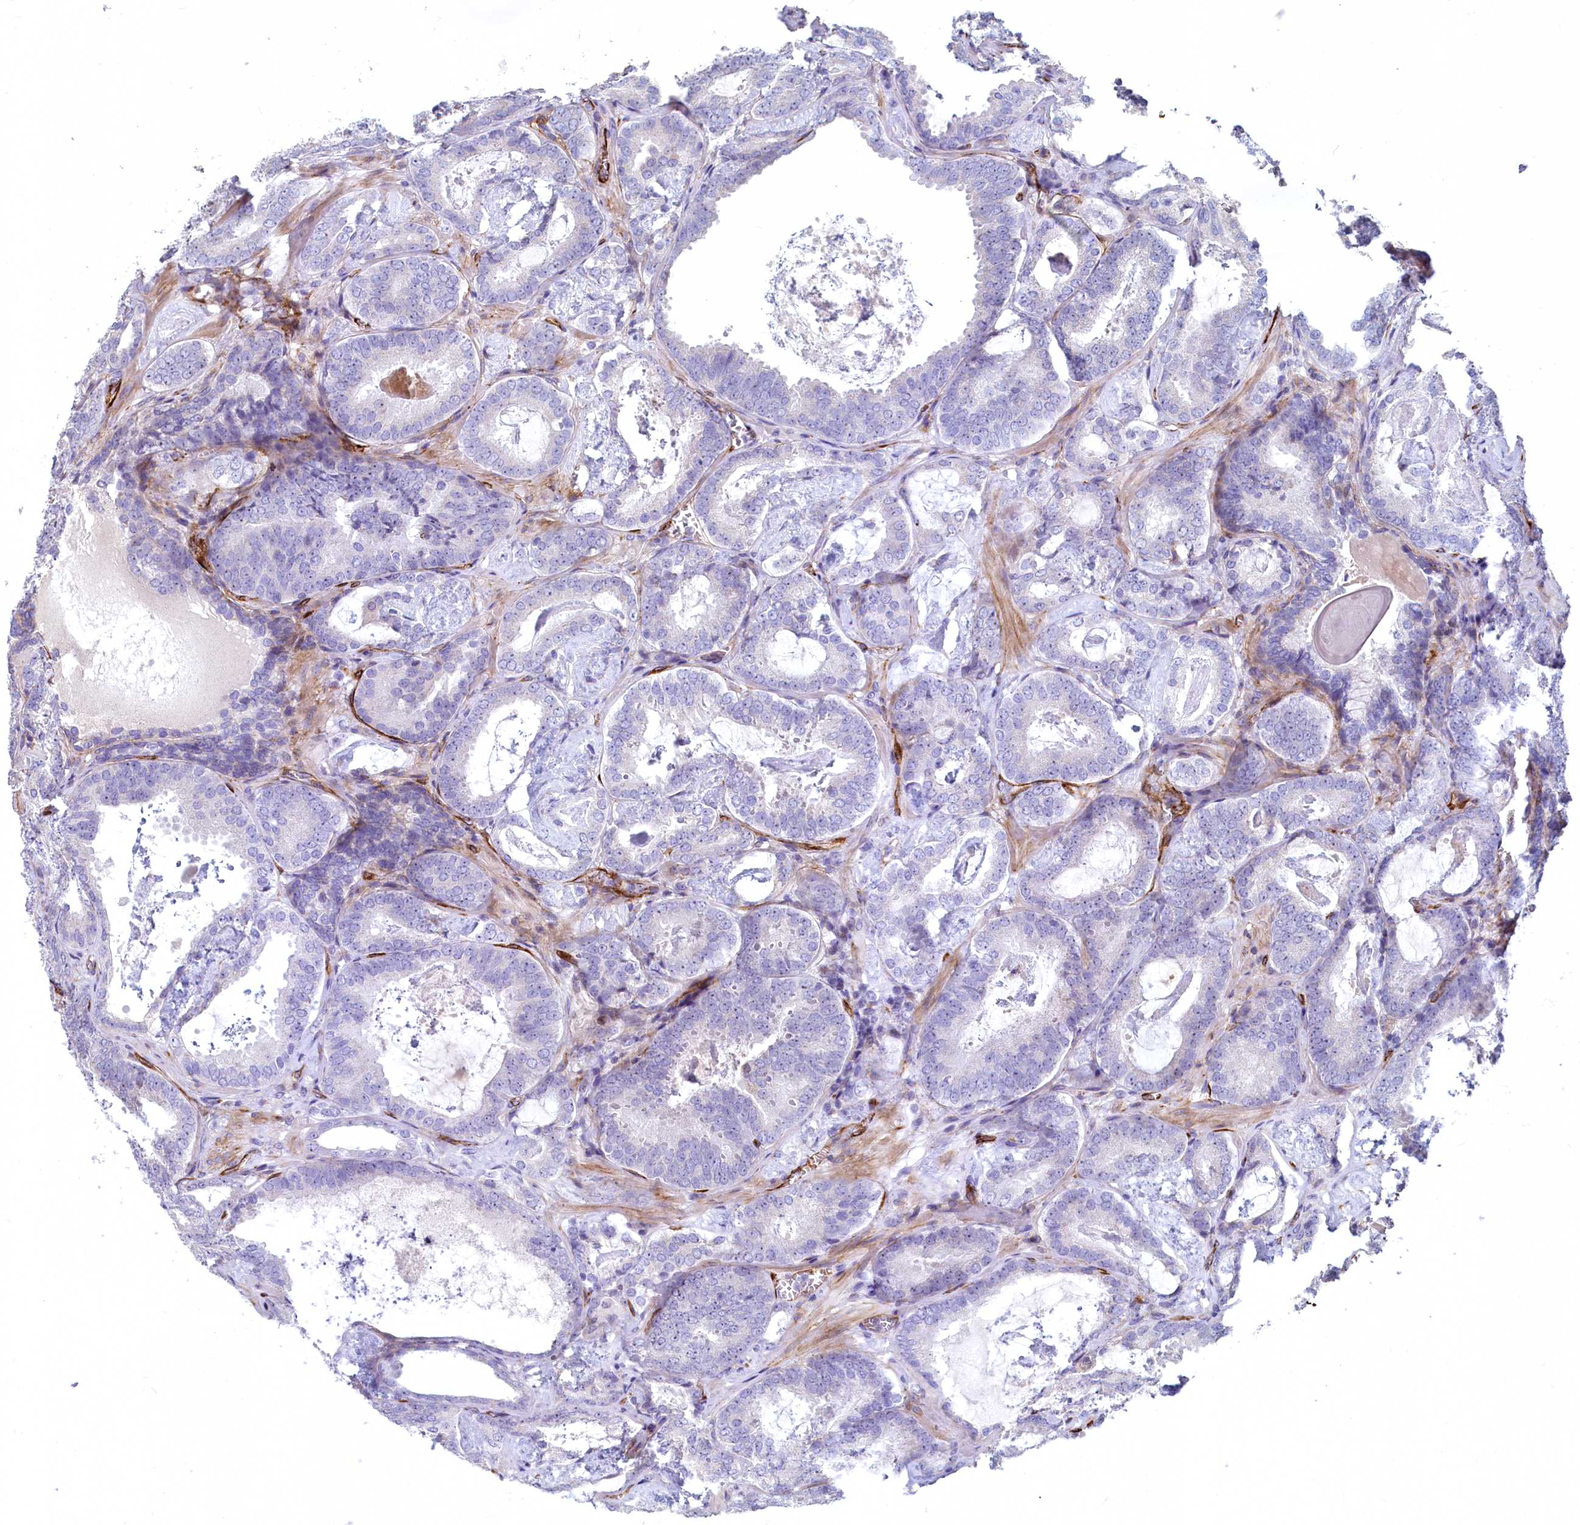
{"staining": {"intensity": "negative", "quantity": "none", "location": "none"}, "tissue": "prostate cancer", "cell_type": "Tumor cells", "image_type": "cancer", "snomed": [{"axis": "morphology", "description": "Adenocarcinoma, Low grade"}, {"axis": "topography", "description": "Prostate"}], "caption": "Tumor cells are negative for protein expression in human low-grade adenocarcinoma (prostate). (Brightfield microscopy of DAB IHC at high magnification).", "gene": "ASXL3", "patient": {"sex": "male", "age": 60}}